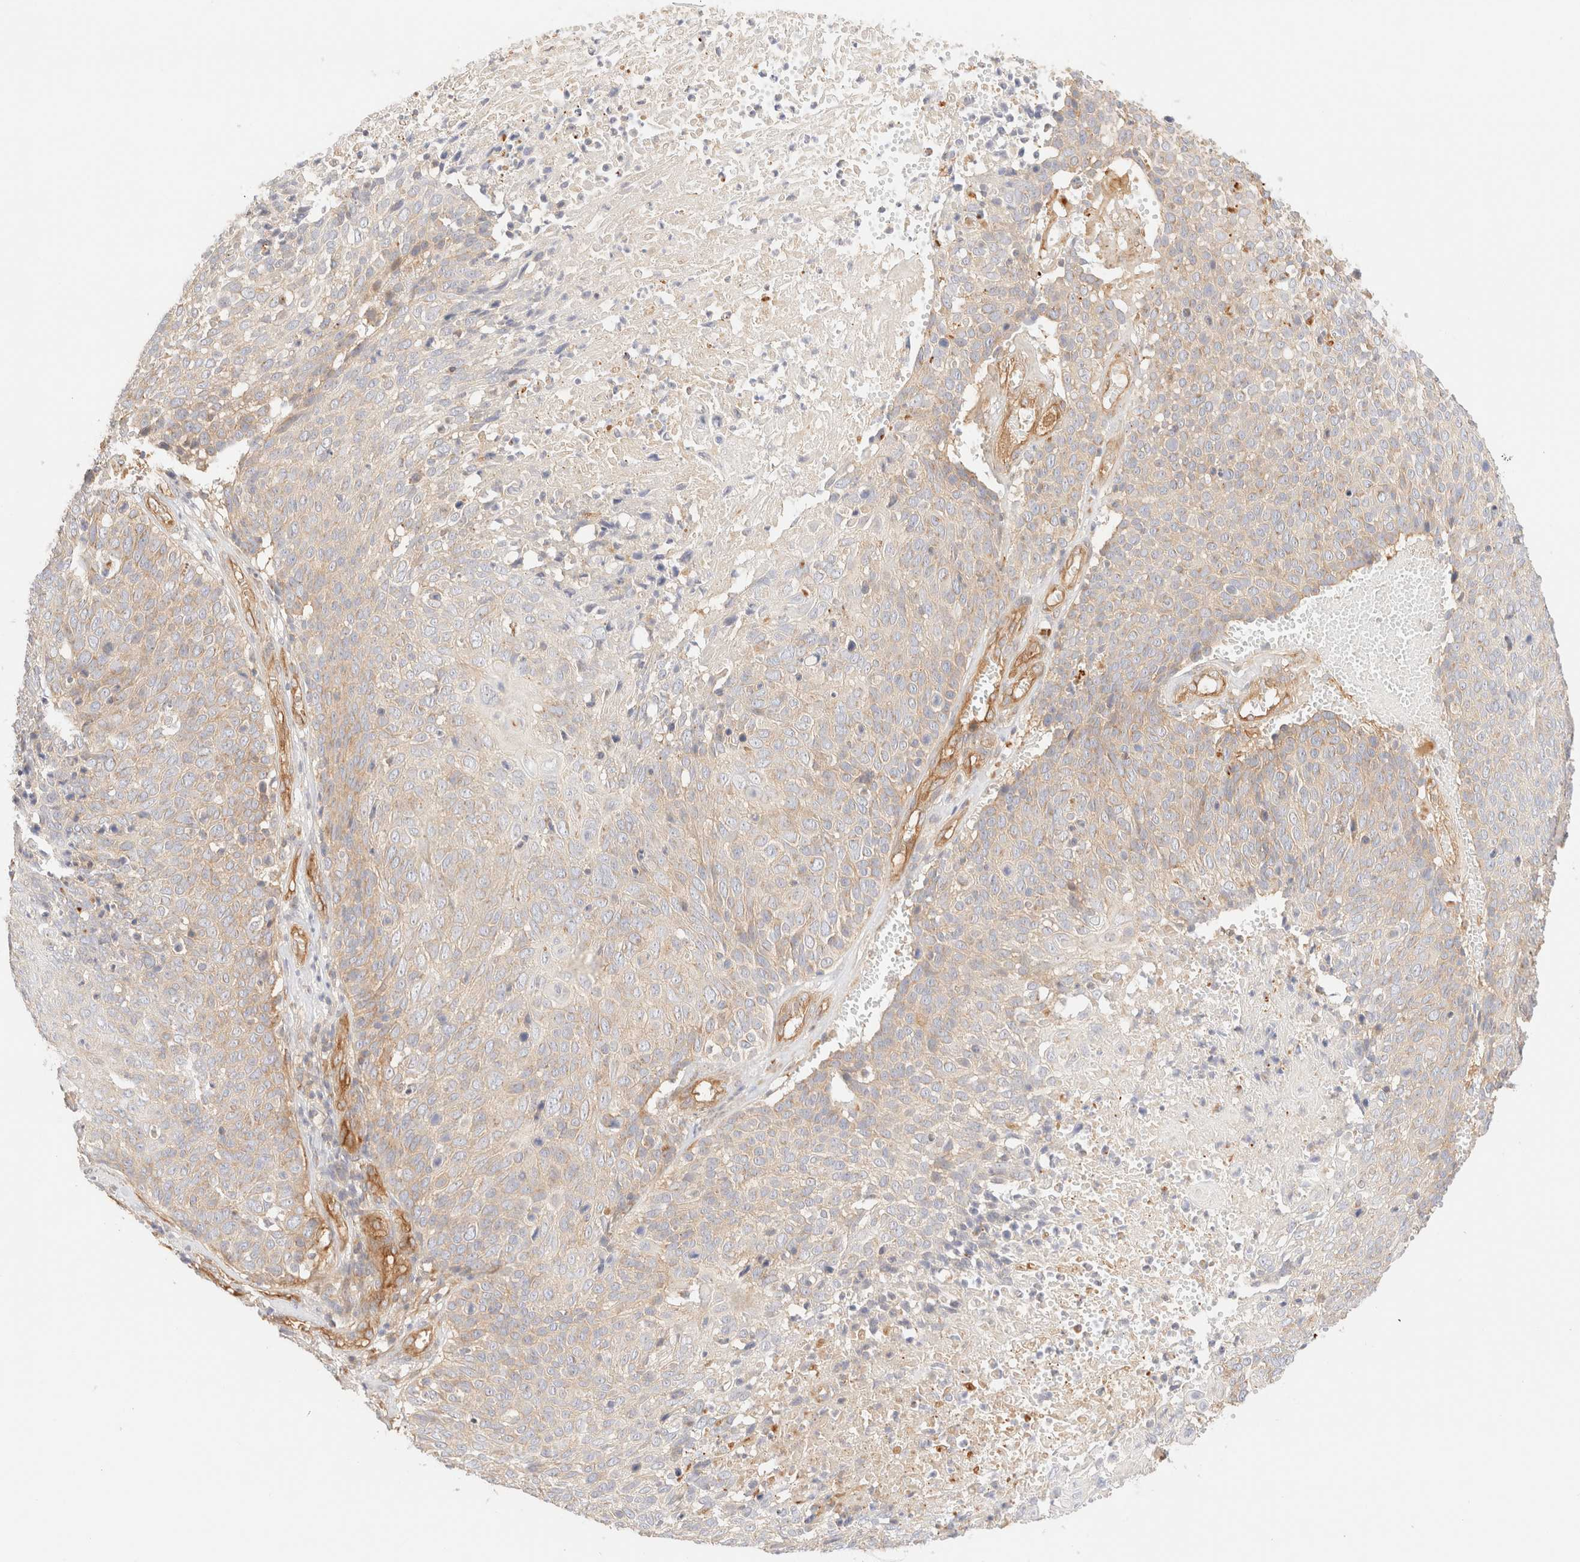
{"staining": {"intensity": "weak", "quantity": "25%-75%", "location": "cytoplasmic/membranous"}, "tissue": "cervical cancer", "cell_type": "Tumor cells", "image_type": "cancer", "snomed": [{"axis": "morphology", "description": "Squamous cell carcinoma, NOS"}, {"axis": "topography", "description": "Cervix"}], "caption": "Protein staining of squamous cell carcinoma (cervical) tissue reveals weak cytoplasmic/membranous expression in approximately 25%-75% of tumor cells.", "gene": "MYO10", "patient": {"sex": "female", "age": 74}}